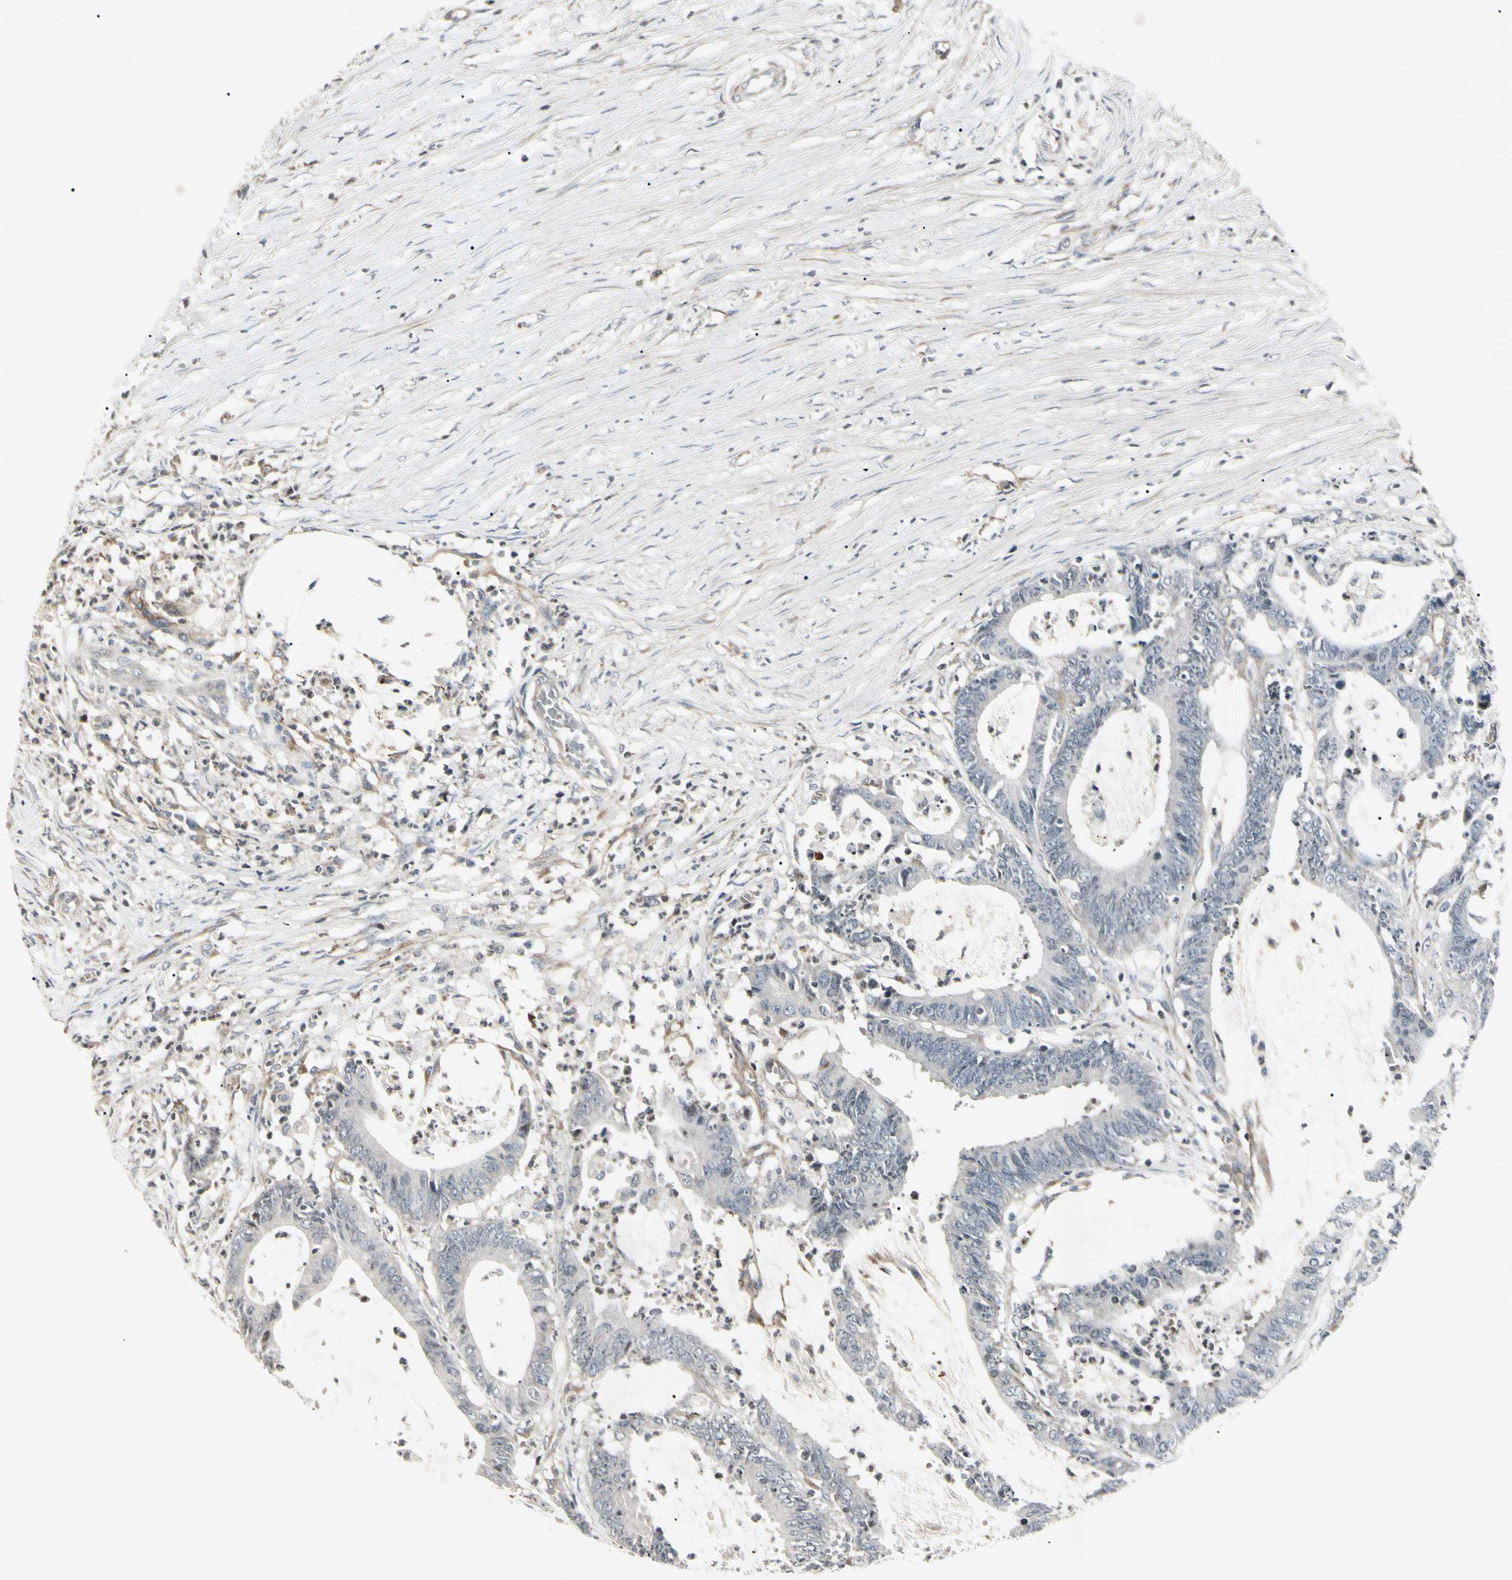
{"staining": {"intensity": "negative", "quantity": "none", "location": "none"}, "tissue": "colorectal cancer", "cell_type": "Tumor cells", "image_type": "cancer", "snomed": [{"axis": "morphology", "description": "Adenocarcinoma, NOS"}, {"axis": "topography", "description": "Rectum"}], "caption": "Adenocarcinoma (colorectal) stained for a protein using IHC shows no expression tumor cells.", "gene": "AEBP1", "patient": {"sex": "female", "age": 66}}